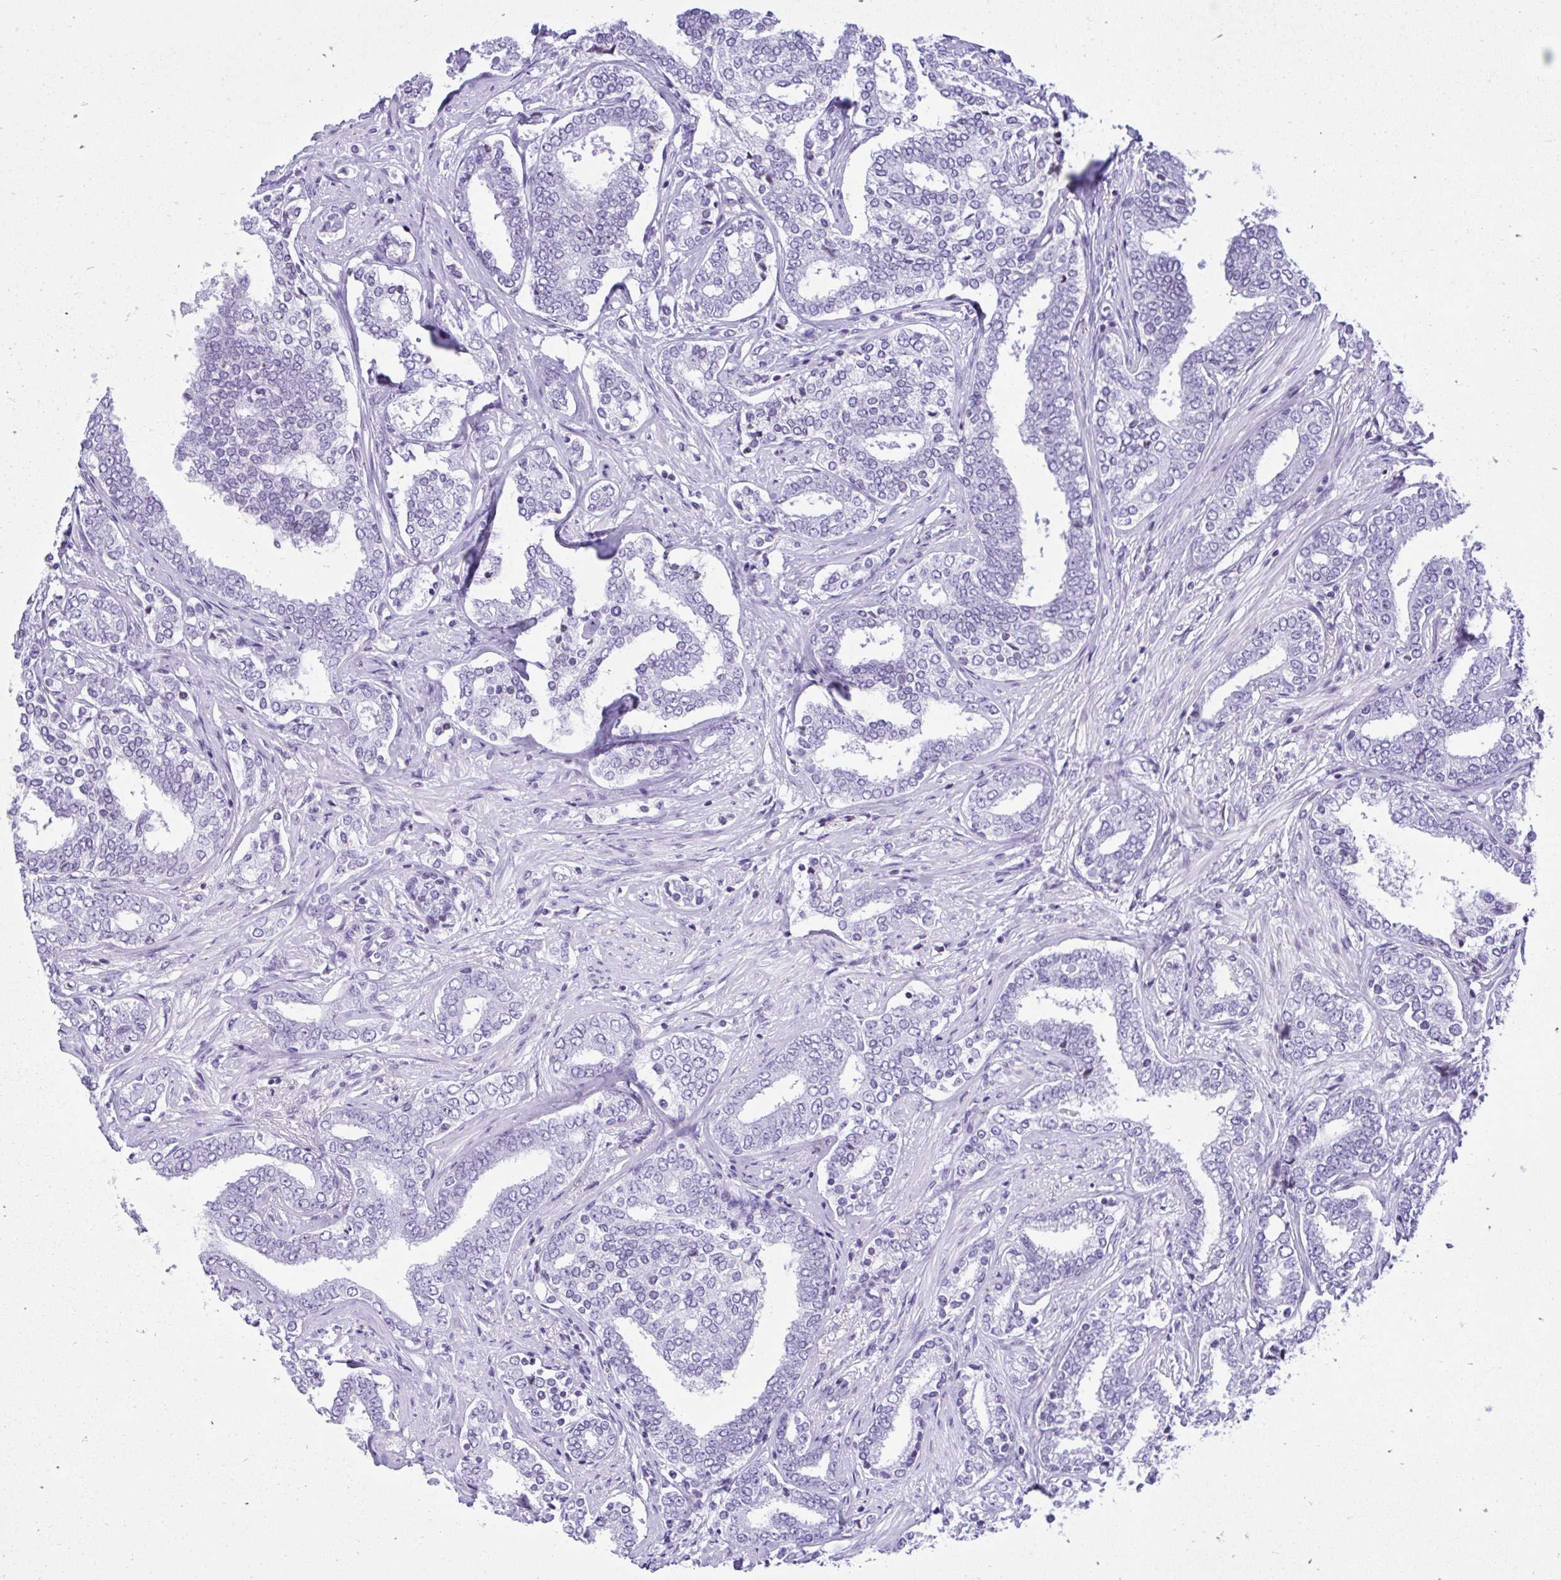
{"staining": {"intensity": "negative", "quantity": "none", "location": "none"}, "tissue": "prostate cancer", "cell_type": "Tumor cells", "image_type": "cancer", "snomed": [{"axis": "morphology", "description": "Adenocarcinoma, High grade"}, {"axis": "topography", "description": "Prostate"}], "caption": "This is an immunohistochemistry micrograph of human adenocarcinoma (high-grade) (prostate). There is no positivity in tumor cells.", "gene": "KRT27", "patient": {"sex": "male", "age": 72}}